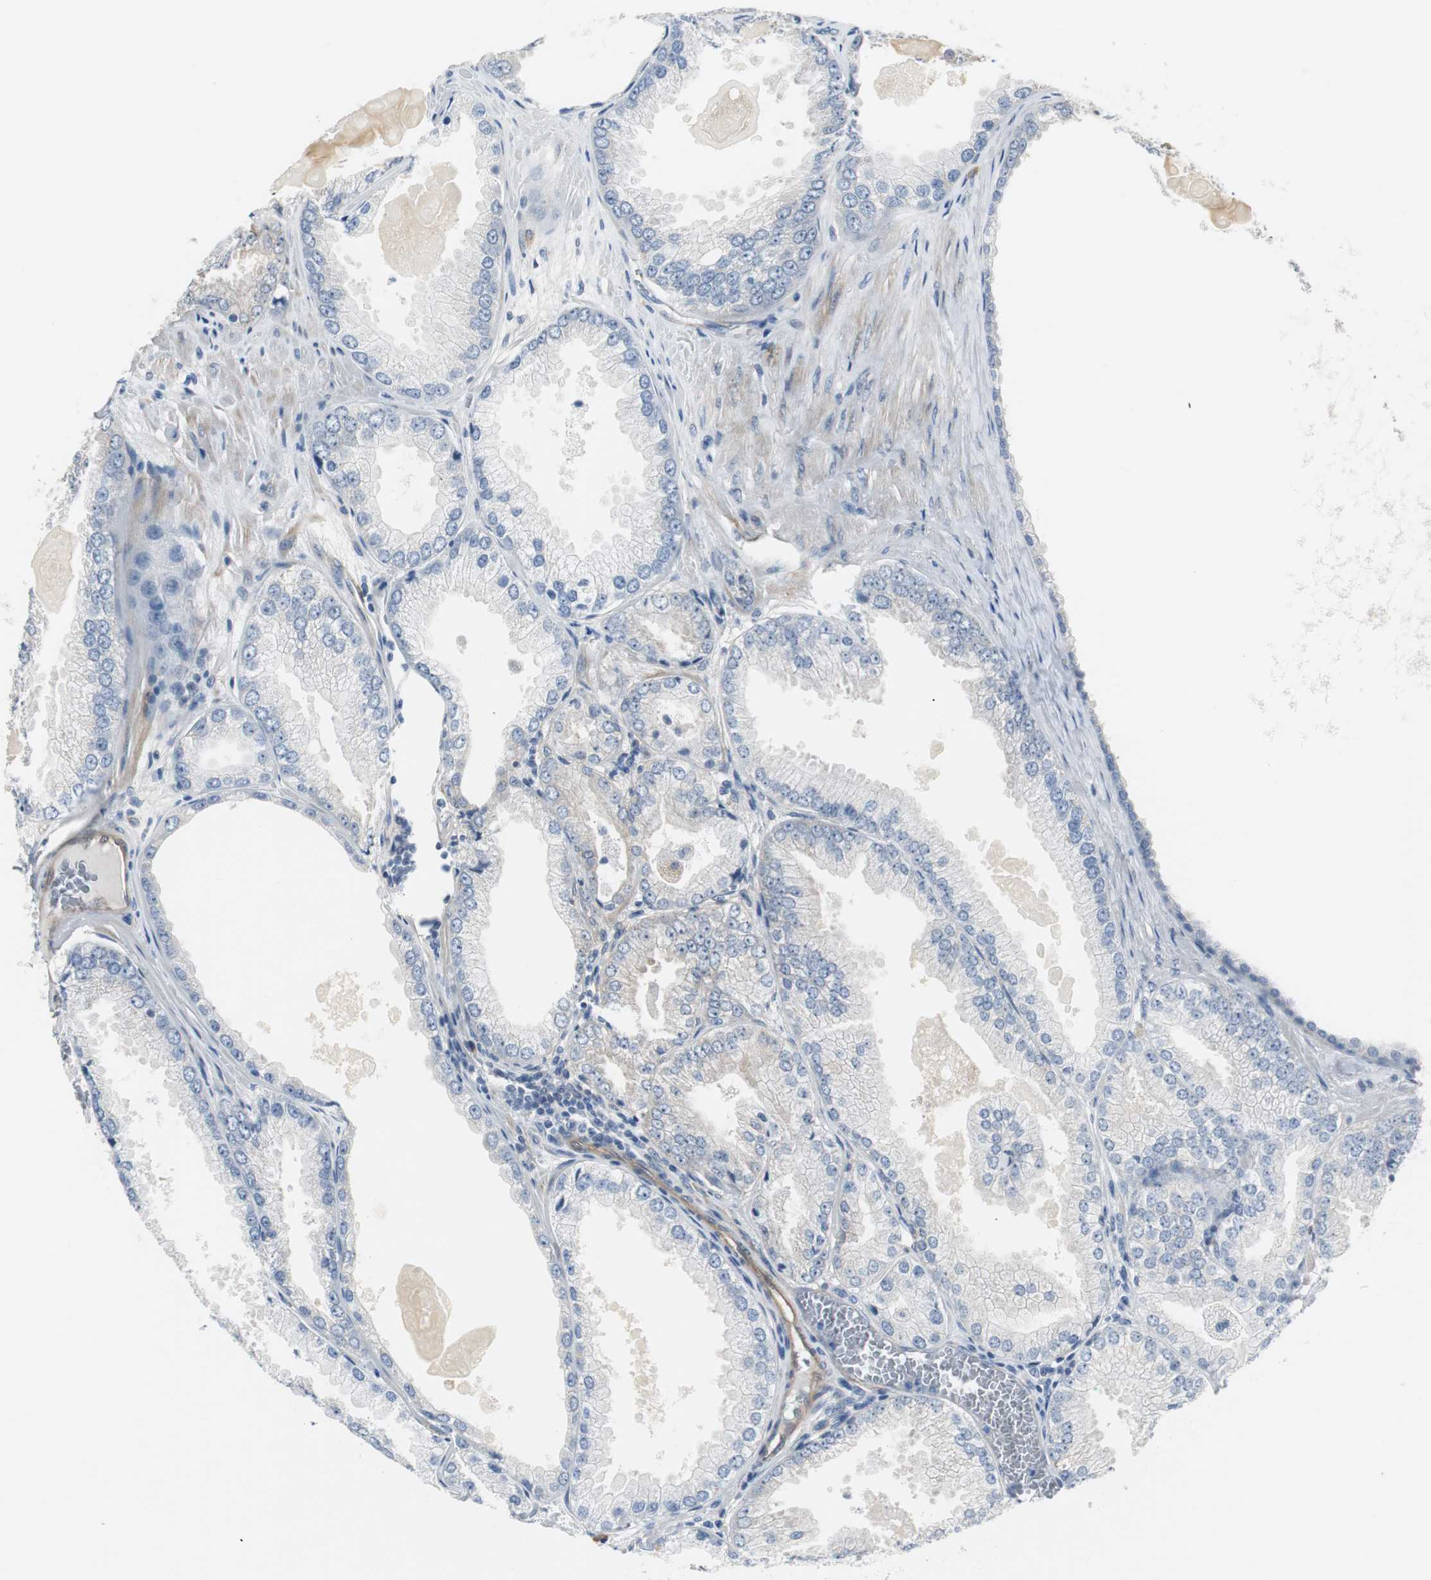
{"staining": {"intensity": "negative", "quantity": "none", "location": "none"}, "tissue": "prostate cancer", "cell_type": "Tumor cells", "image_type": "cancer", "snomed": [{"axis": "morphology", "description": "Adenocarcinoma, High grade"}, {"axis": "topography", "description": "Prostate"}], "caption": "The micrograph demonstrates no staining of tumor cells in prostate cancer (adenocarcinoma (high-grade)).", "gene": "FHL2", "patient": {"sex": "male", "age": 61}}